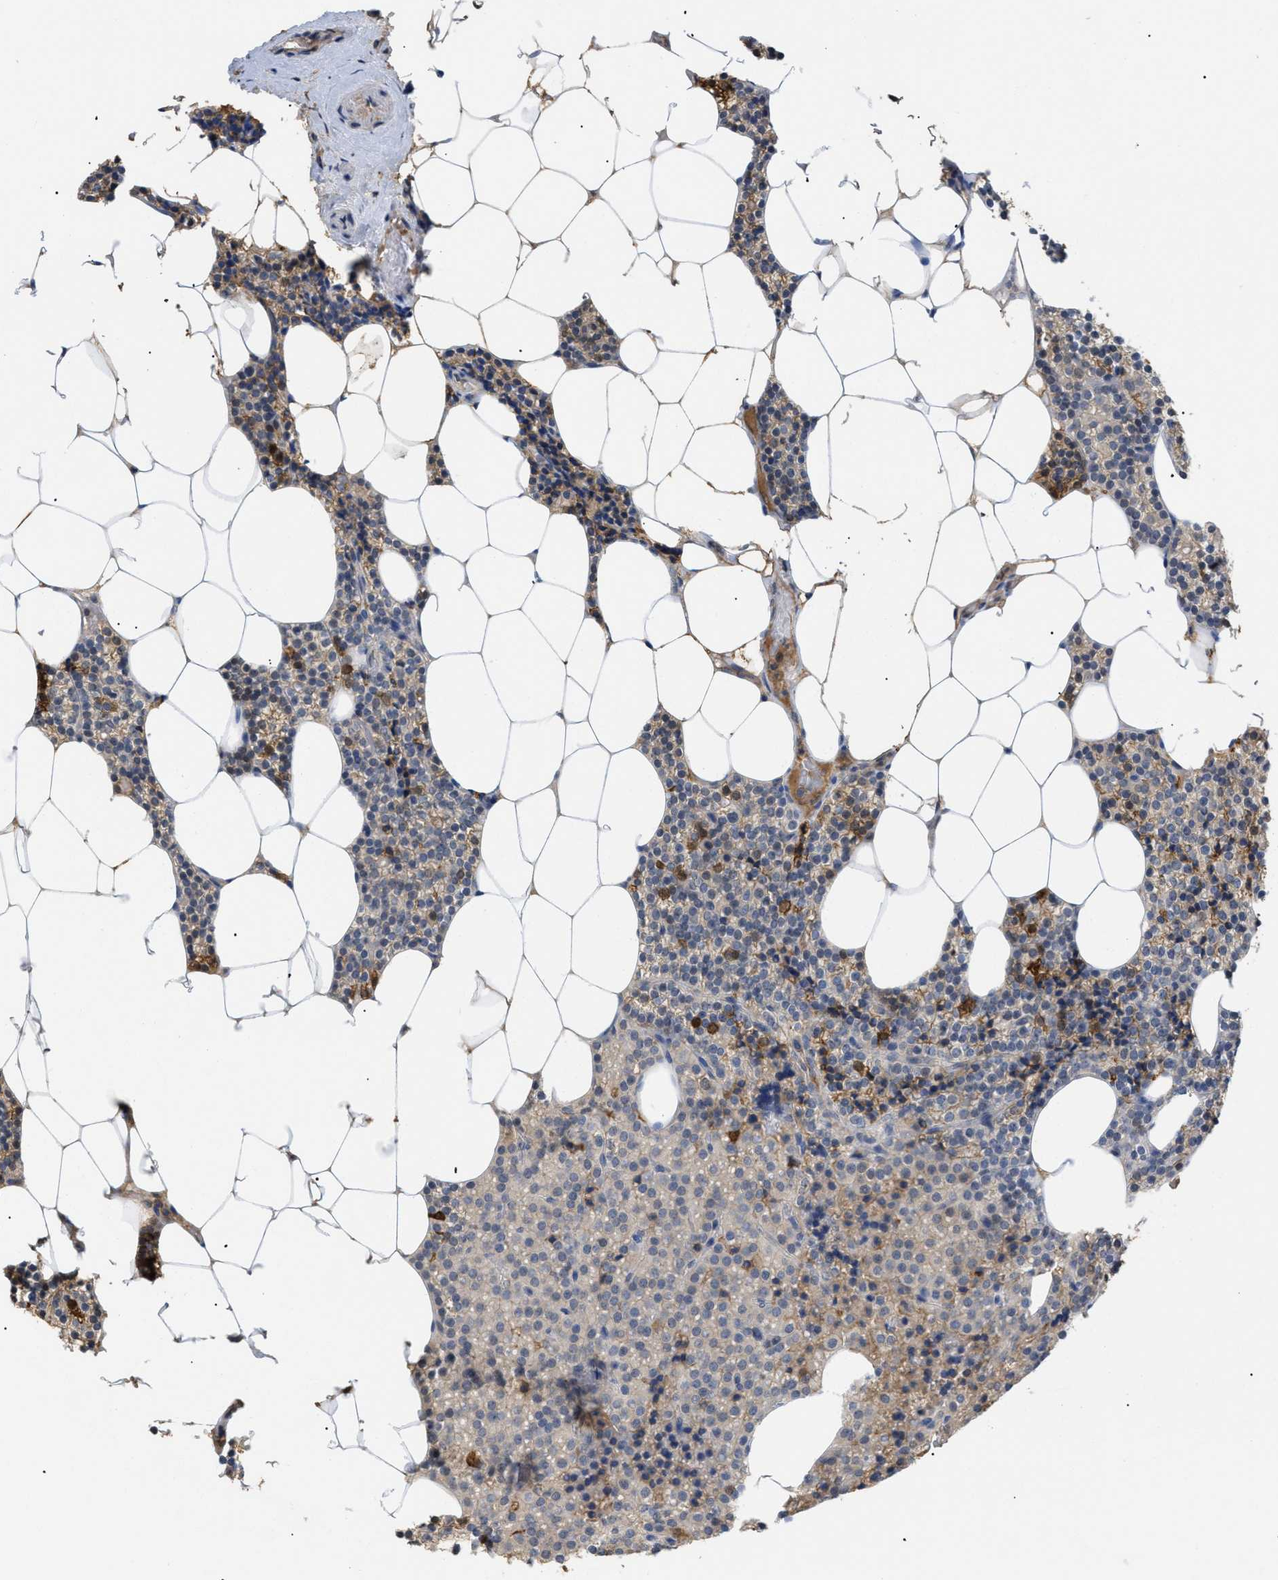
{"staining": {"intensity": "moderate", "quantity": "<25%", "location": "cytoplasmic/membranous"}, "tissue": "parathyroid gland", "cell_type": "Glandular cells", "image_type": "normal", "snomed": [{"axis": "morphology", "description": "Normal tissue, NOS"}, {"axis": "morphology", "description": "Adenoma, NOS"}, {"axis": "topography", "description": "Parathyroid gland"}], "caption": "Immunohistochemistry (IHC) (DAB (3,3'-diaminobenzidine)) staining of benign parathyroid gland reveals moderate cytoplasmic/membranous protein expression in about <25% of glandular cells.", "gene": "ANXA4", "patient": {"sex": "female", "age": 70}}